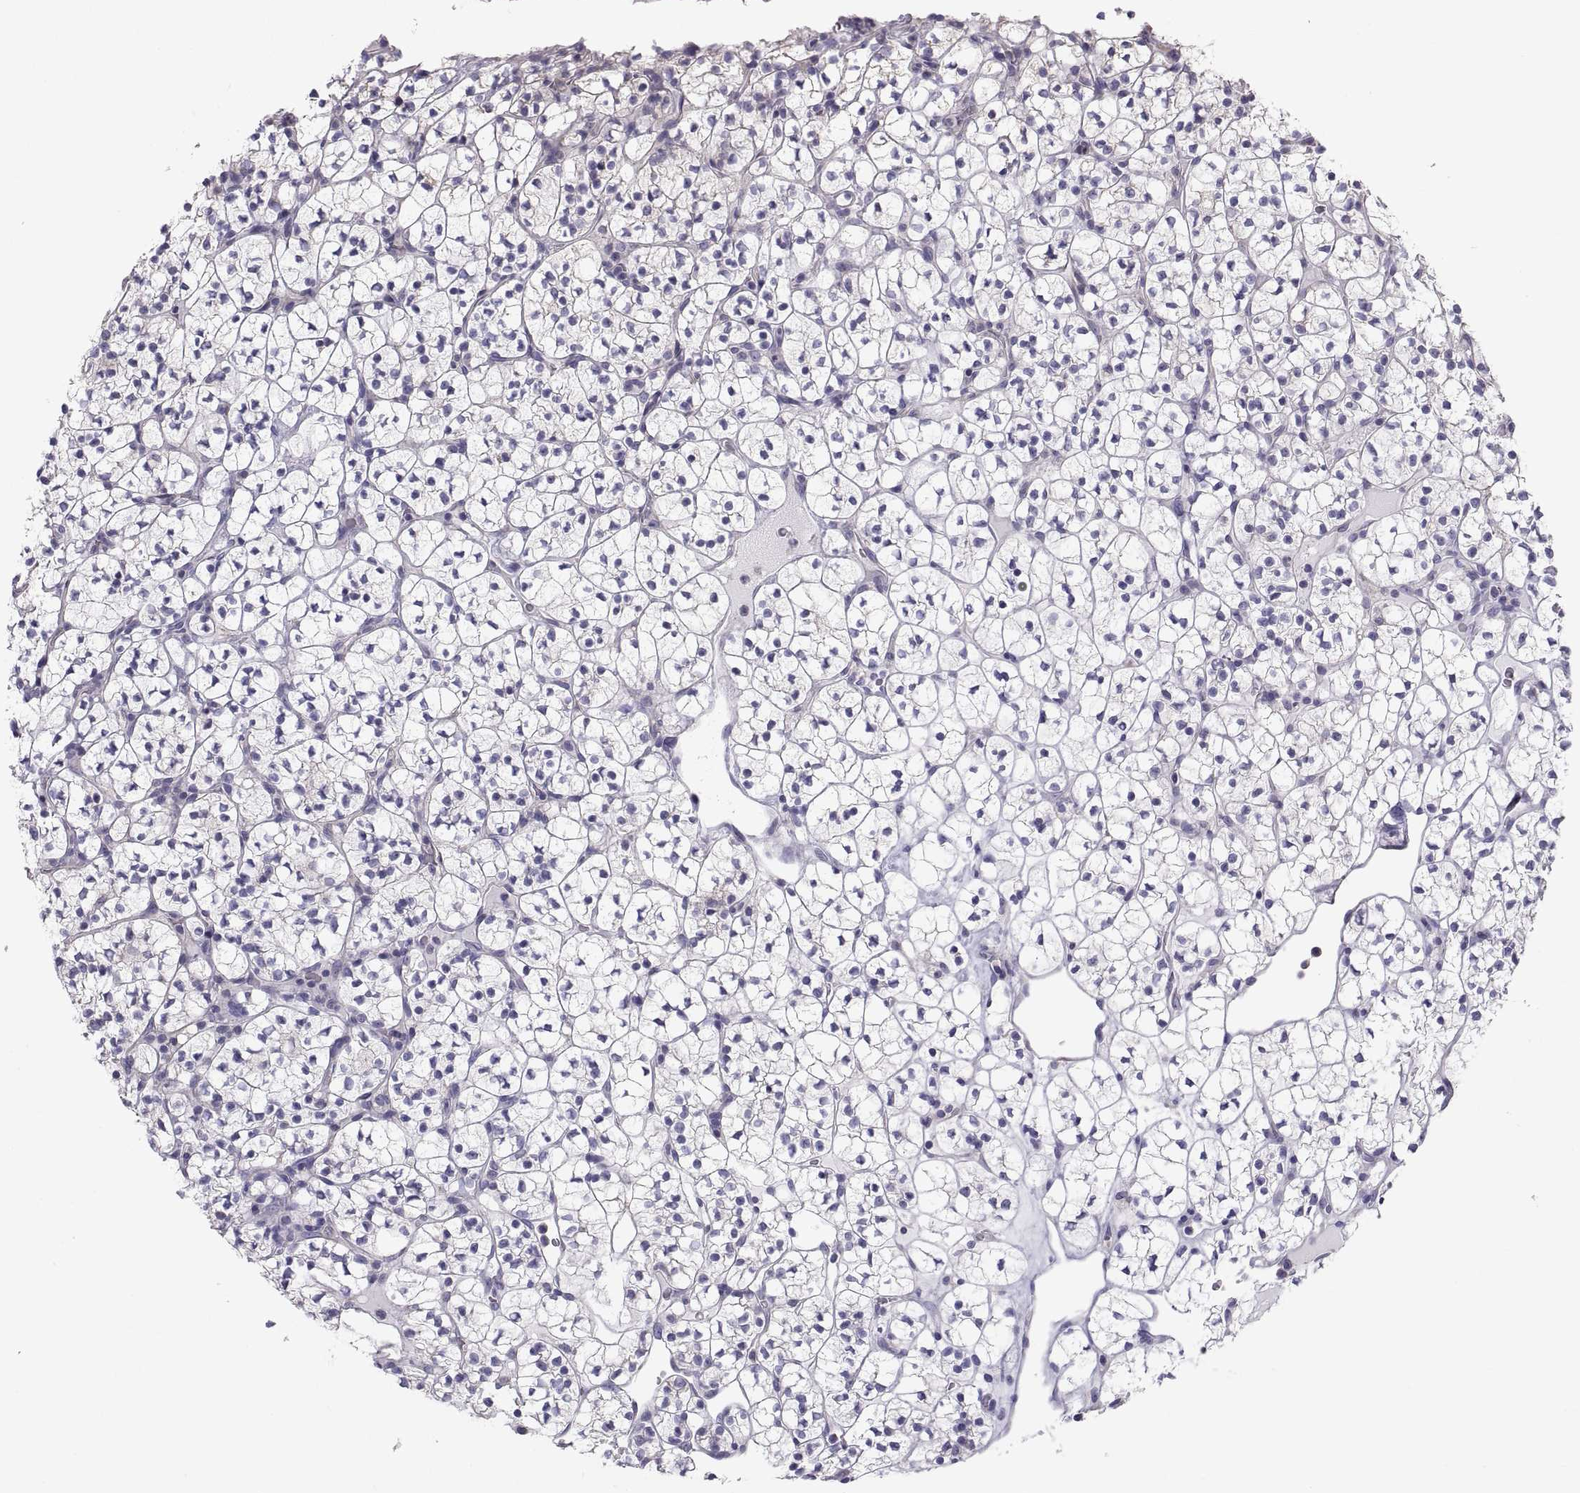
{"staining": {"intensity": "negative", "quantity": "none", "location": "none"}, "tissue": "renal cancer", "cell_type": "Tumor cells", "image_type": "cancer", "snomed": [{"axis": "morphology", "description": "Adenocarcinoma, NOS"}, {"axis": "topography", "description": "Kidney"}], "caption": "Histopathology image shows no significant protein expression in tumor cells of adenocarcinoma (renal).", "gene": "TNNC1", "patient": {"sex": "female", "age": 89}}